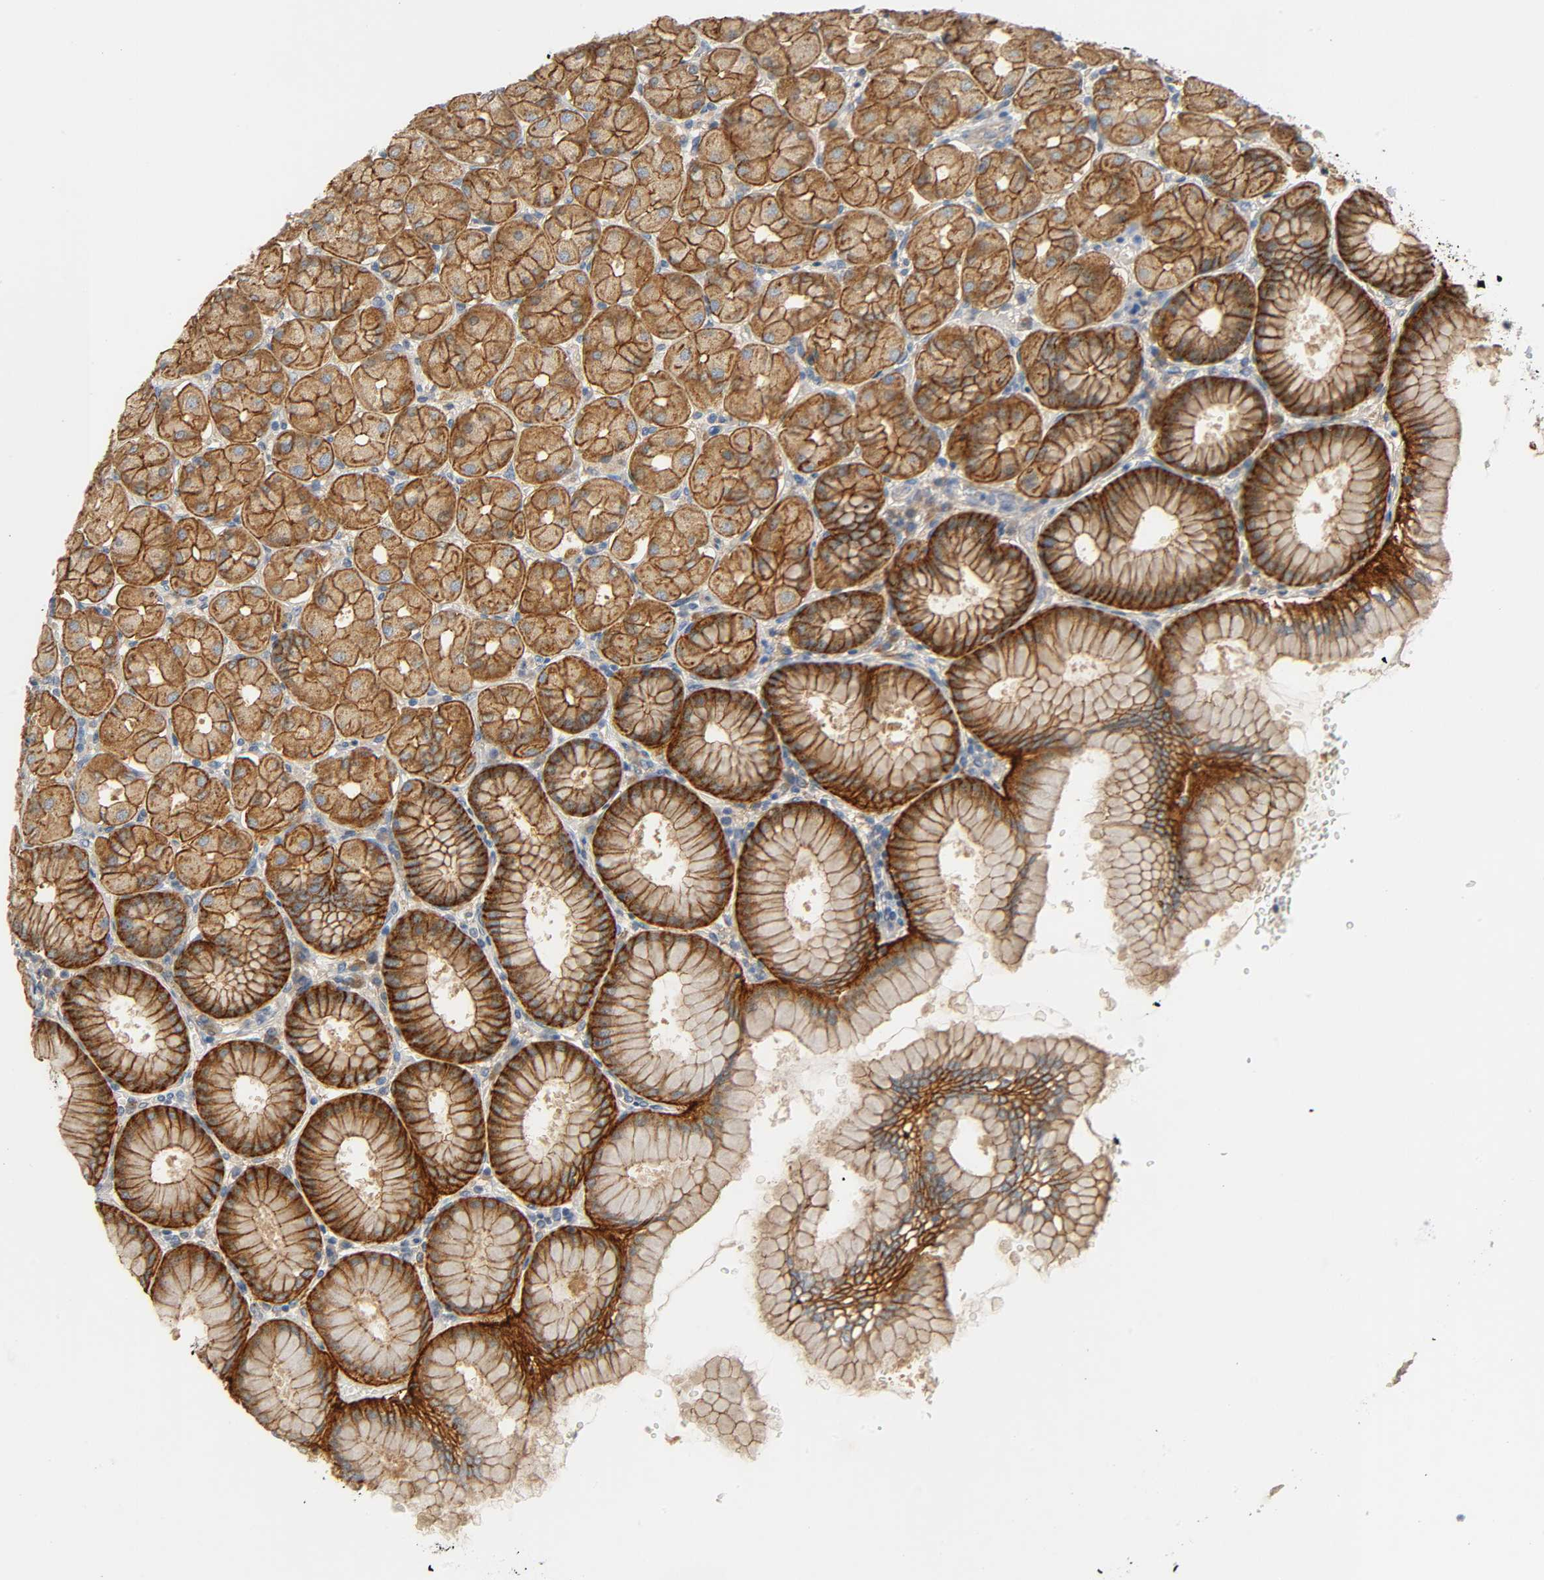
{"staining": {"intensity": "strong", "quantity": ">75%", "location": "cytoplasmic/membranous"}, "tissue": "stomach", "cell_type": "Glandular cells", "image_type": "normal", "snomed": [{"axis": "morphology", "description": "Normal tissue, NOS"}, {"axis": "topography", "description": "Stomach, upper"}], "caption": "Stomach stained for a protein (brown) demonstrates strong cytoplasmic/membranous positive positivity in approximately >75% of glandular cells.", "gene": "ARPC1A", "patient": {"sex": "female", "age": 56}}